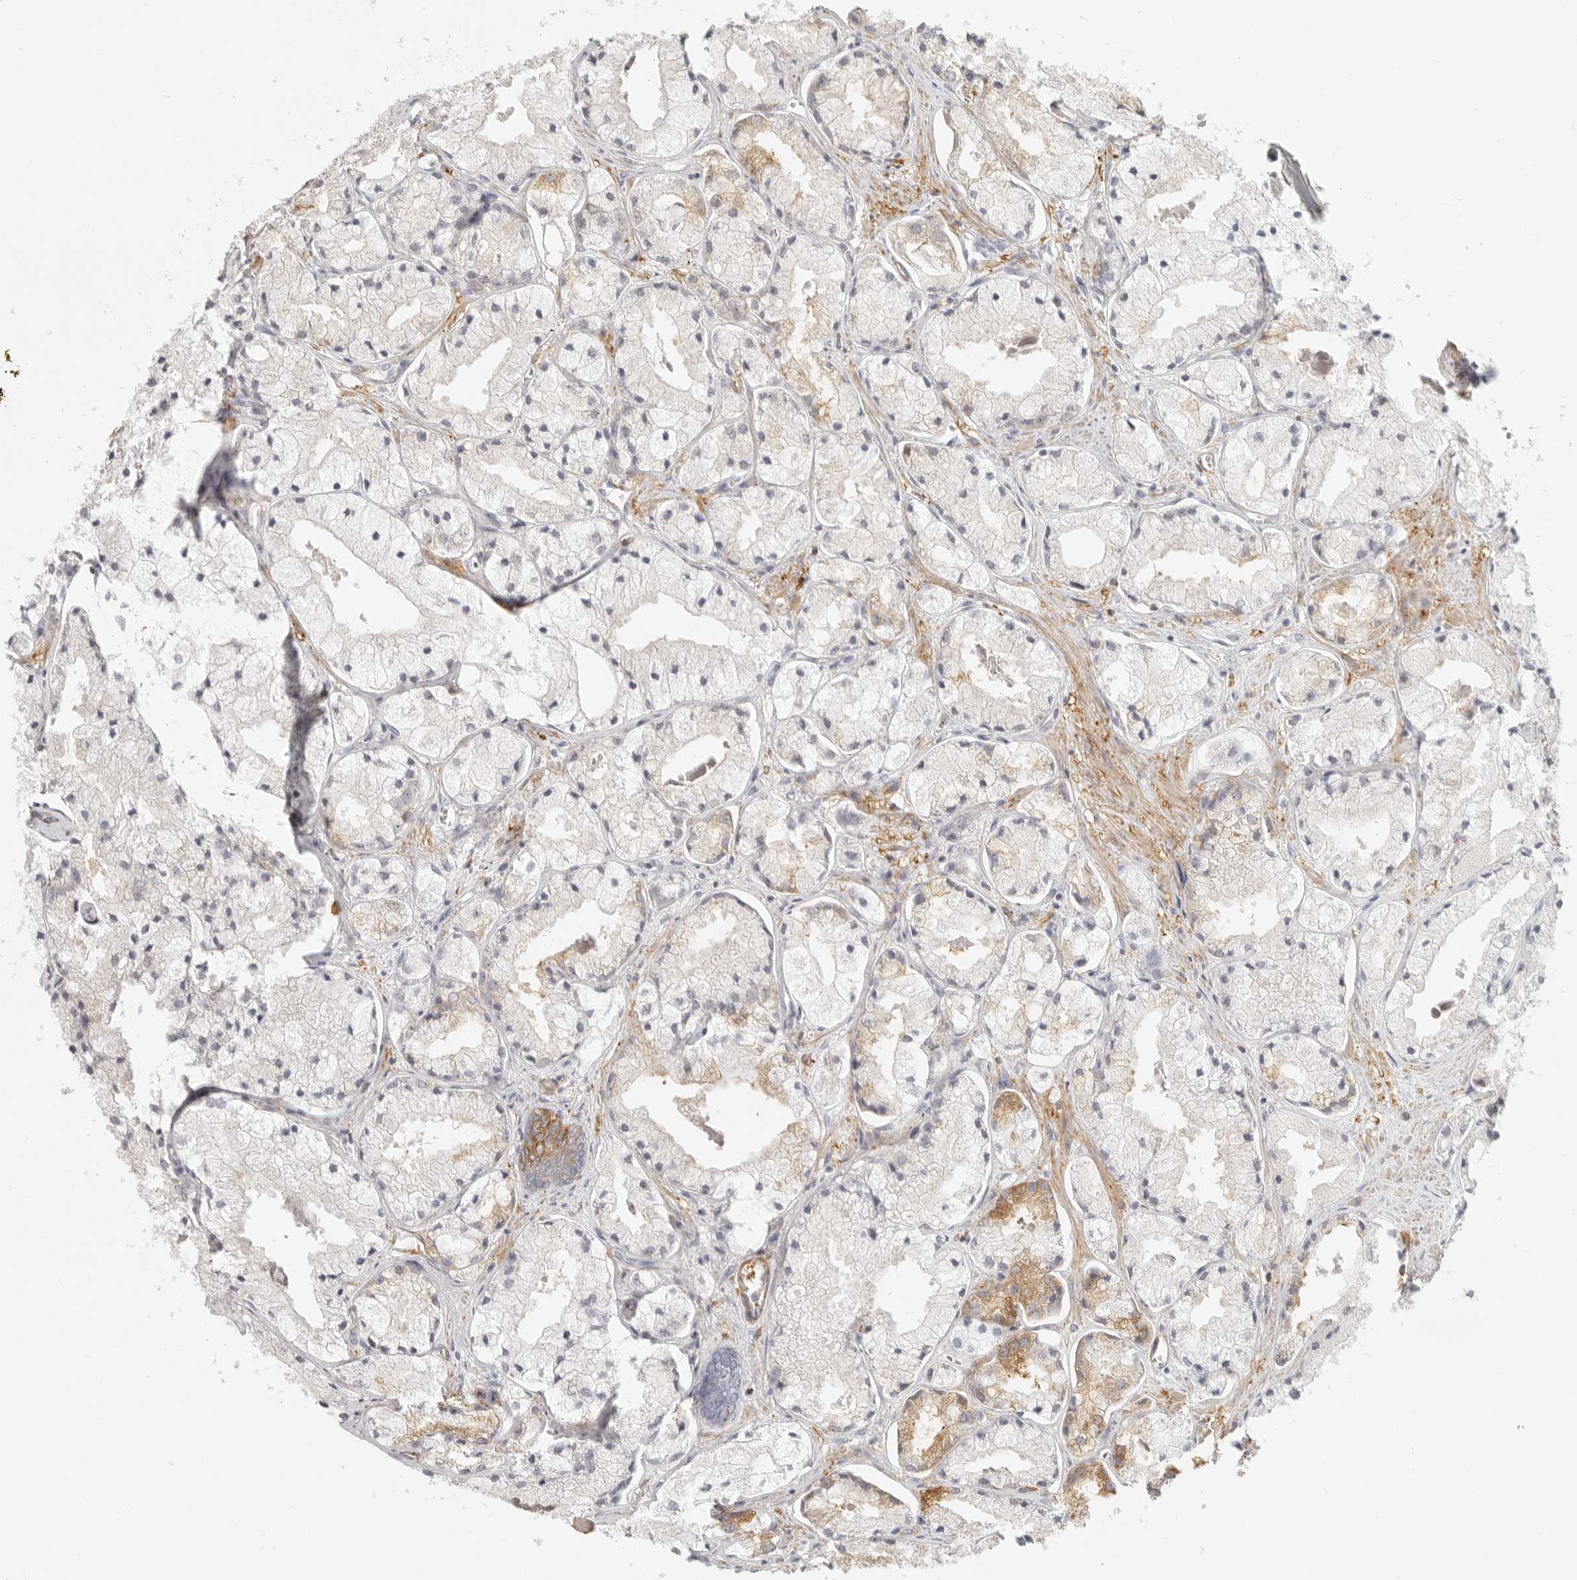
{"staining": {"intensity": "moderate", "quantity": "<25%", "location": "cytoplasmic/membranous"}, "tissue": "prostate cancer", "cell_type": "Tumor cells", "image_type": "cancer", "snomed": [{"axis": "morphology", "description": "Adenocarcinoma, High grade"}, {"axis": "topography", "description": "Prostate"}], "caption": "This micrograph demonstrates immunohistochemistry (IHC) staining of human adenocarcinoma (high-grade) (prostate), with low moderate cytoplasmic/membranous staining in about <25% of tumor cells.", "gene": "NIBAN1", "patient": {"sex": "male", "age": 50}}